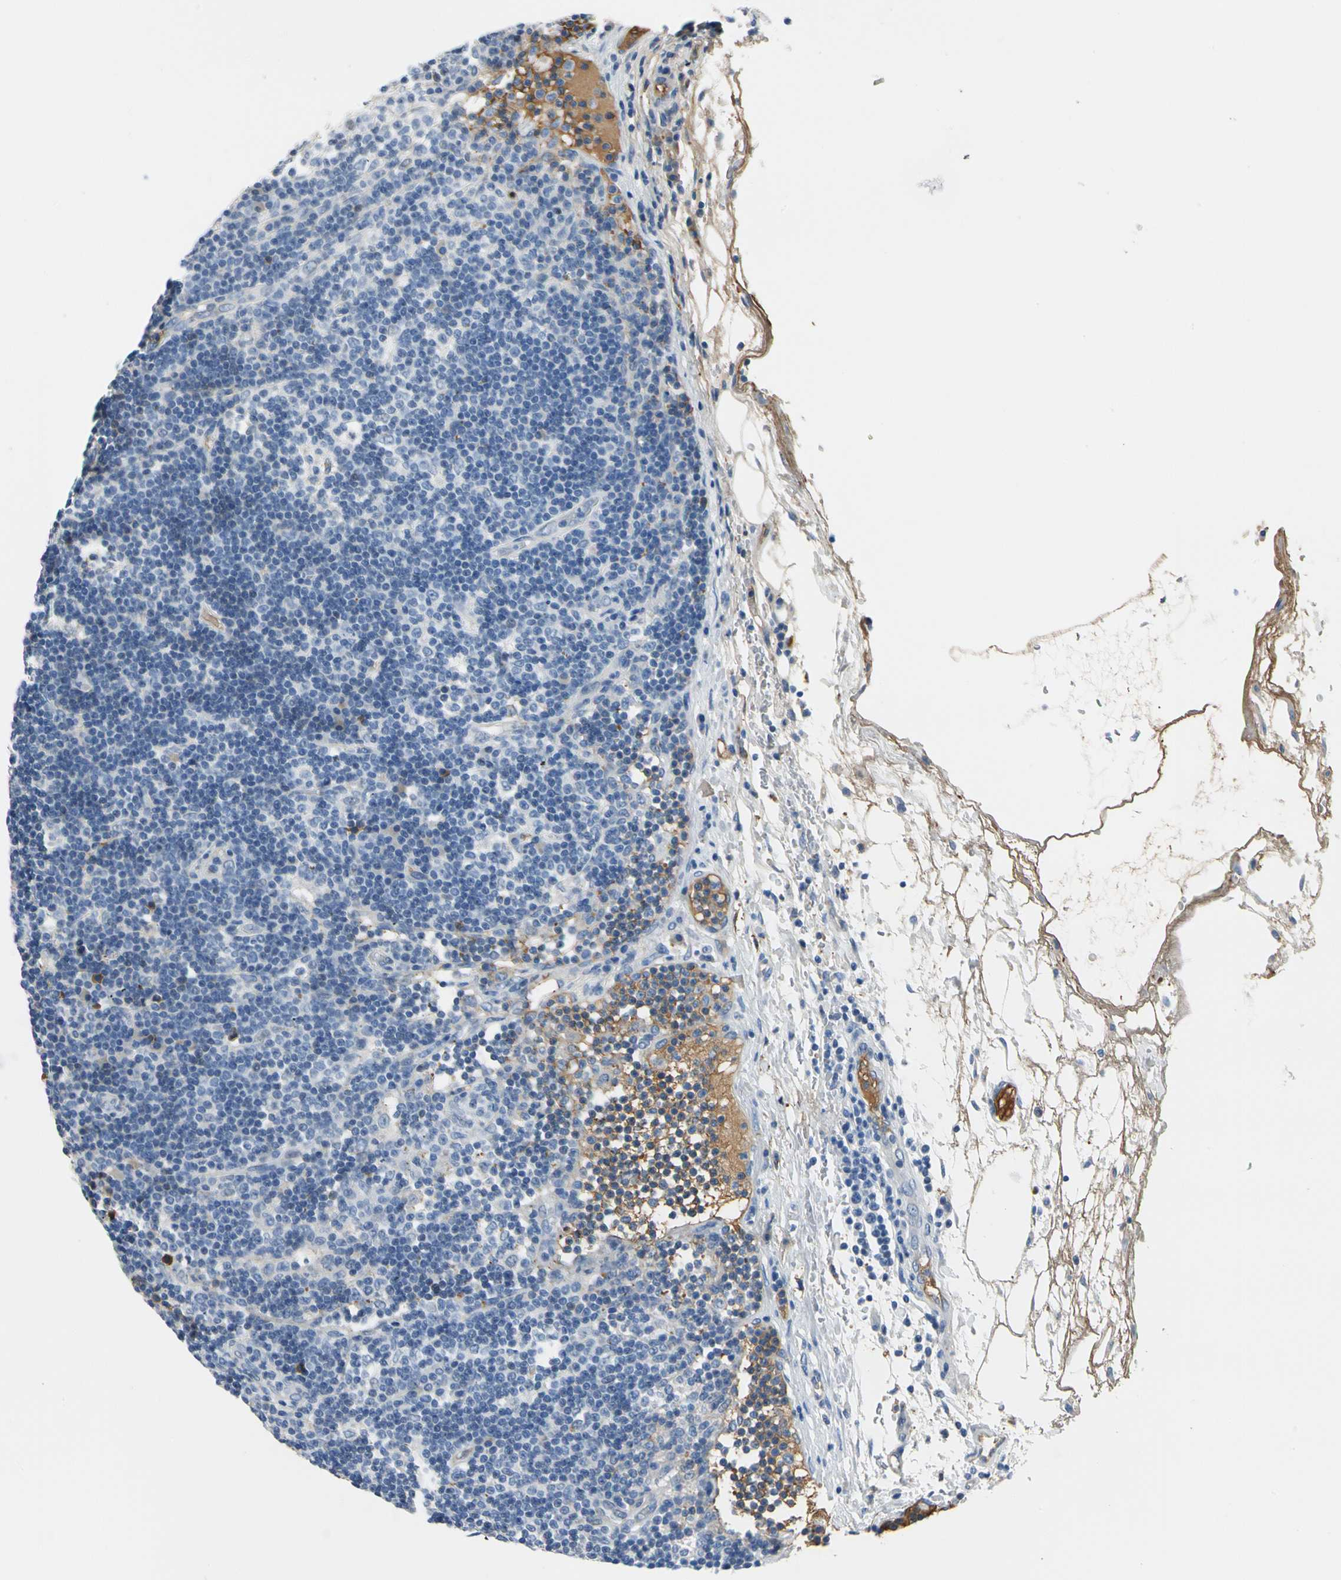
{"staining": {"intensity": "moderate", "quantity": ">75%", "location": "cytoplasmic/membranous"}, "tissue": "lymph node", "cell_type": "Germinal center cells", "image_type": "normal", "snomed": [{"axis": "morphology", "description": "Normal tissue, NOS"}, {"axis": "morphology", "description": "Squamous cell carcinoma, metastatic, NOS"}, {"axis": "topography", "description": "Lymph node"}], "caption": "IHC of benign human lymph node displays medium levels of moderate cytoplasmic/membranous positivity in about >75% of germinal center cells. Using DAB (3,3'-diaminobenzidine) (brown) and hematoxylin (blue) stains, captured at high magnification using brightfield microscopy.", "gene": "LAMB3", "patient": {"sex": "female", "age": 53}}